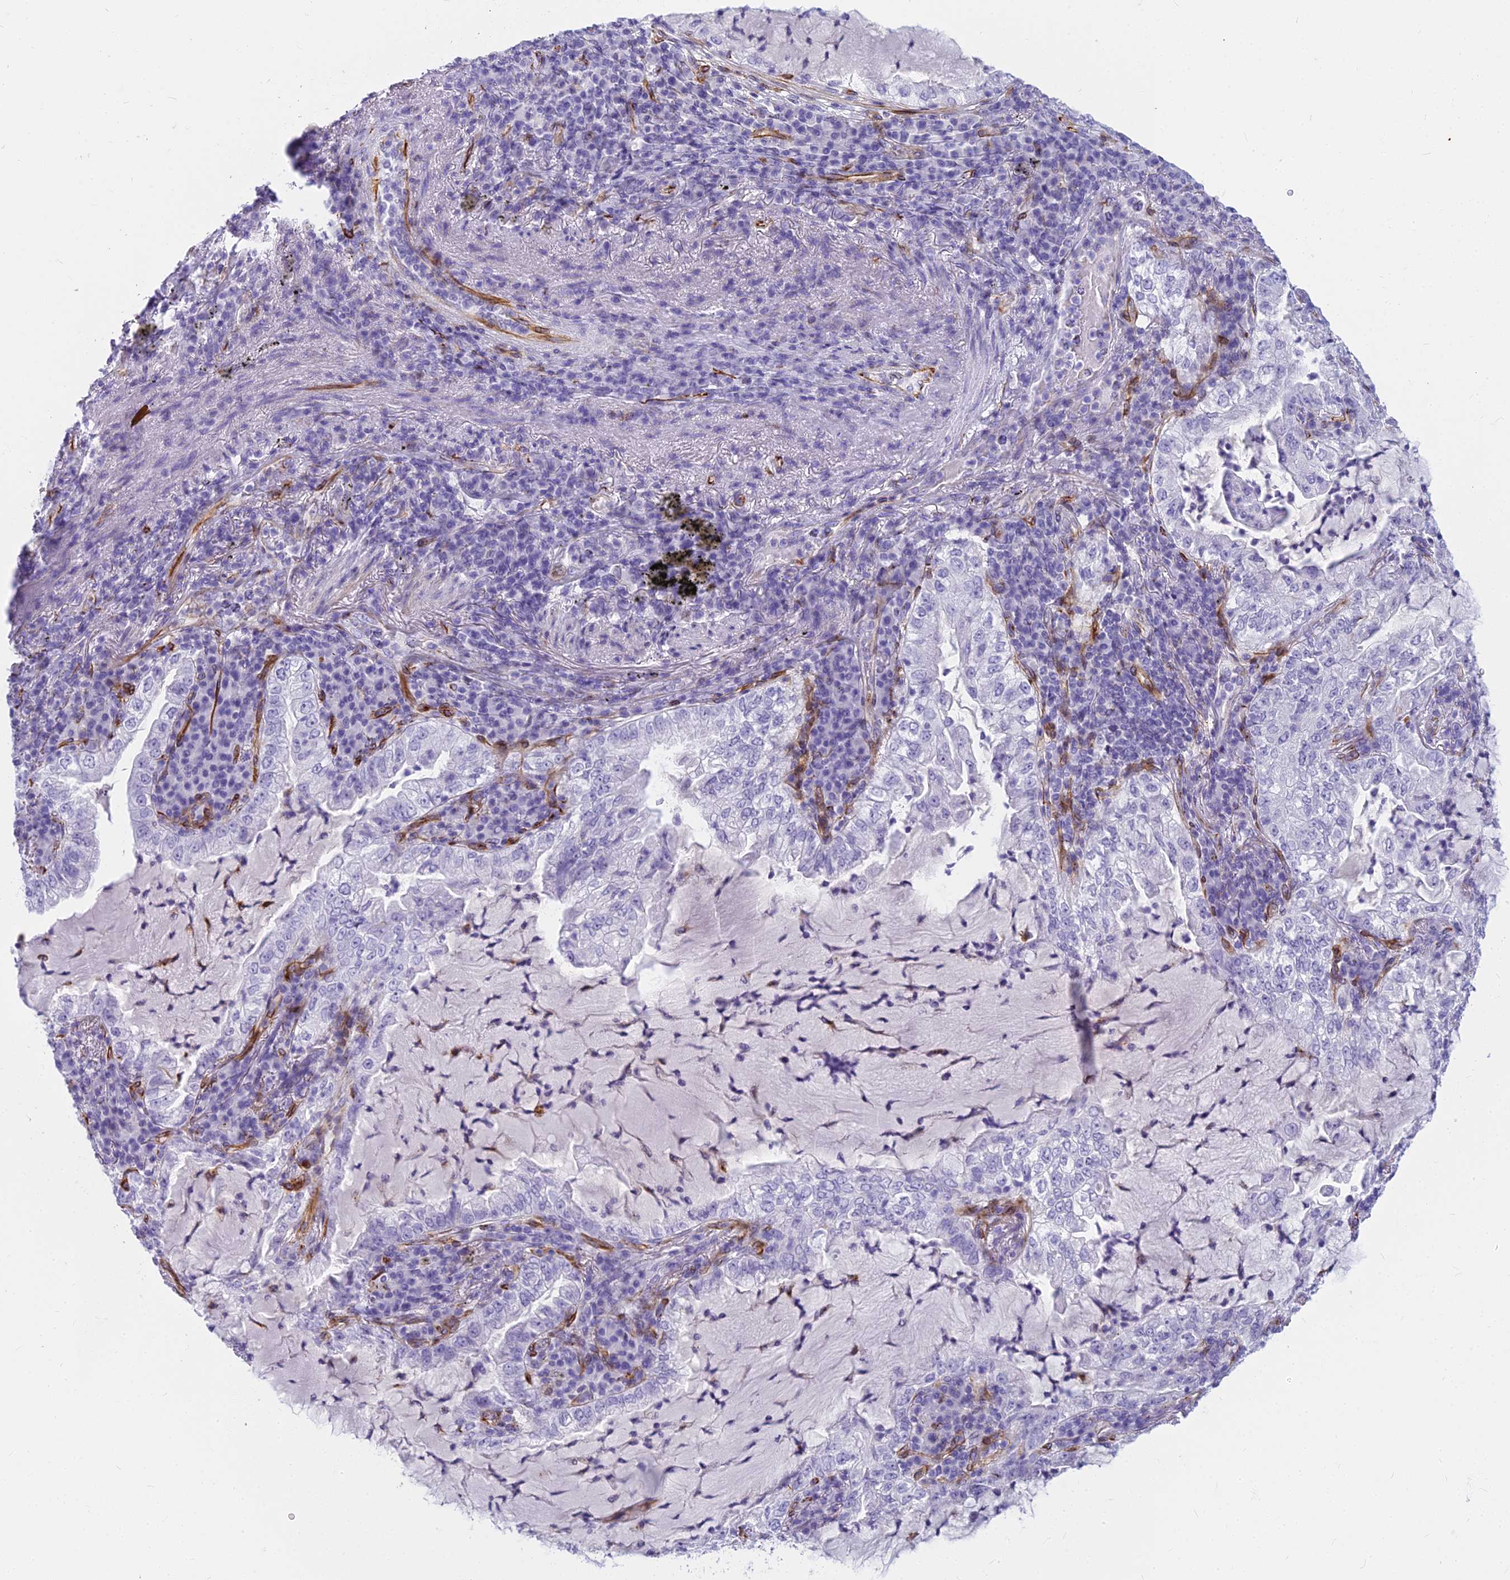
{"staining": {"intensity": "negative", "quantity": "none", "location": "none"}, "tissue": "lung cancer", "cell_type": "Tumor cells", "image_type": "cancer", "snomed": [{"axis": "morphology", "description": "Adenocarcinoma, NOS"}, {"axis": "topography", "description": "Lung"}], "caption": "Lung cancer stained for a protein using immunohistochemistry exhibits no expression tumor cells.", "gene": "EVI2A", "patient": {"sex": "female", "age": 73}}